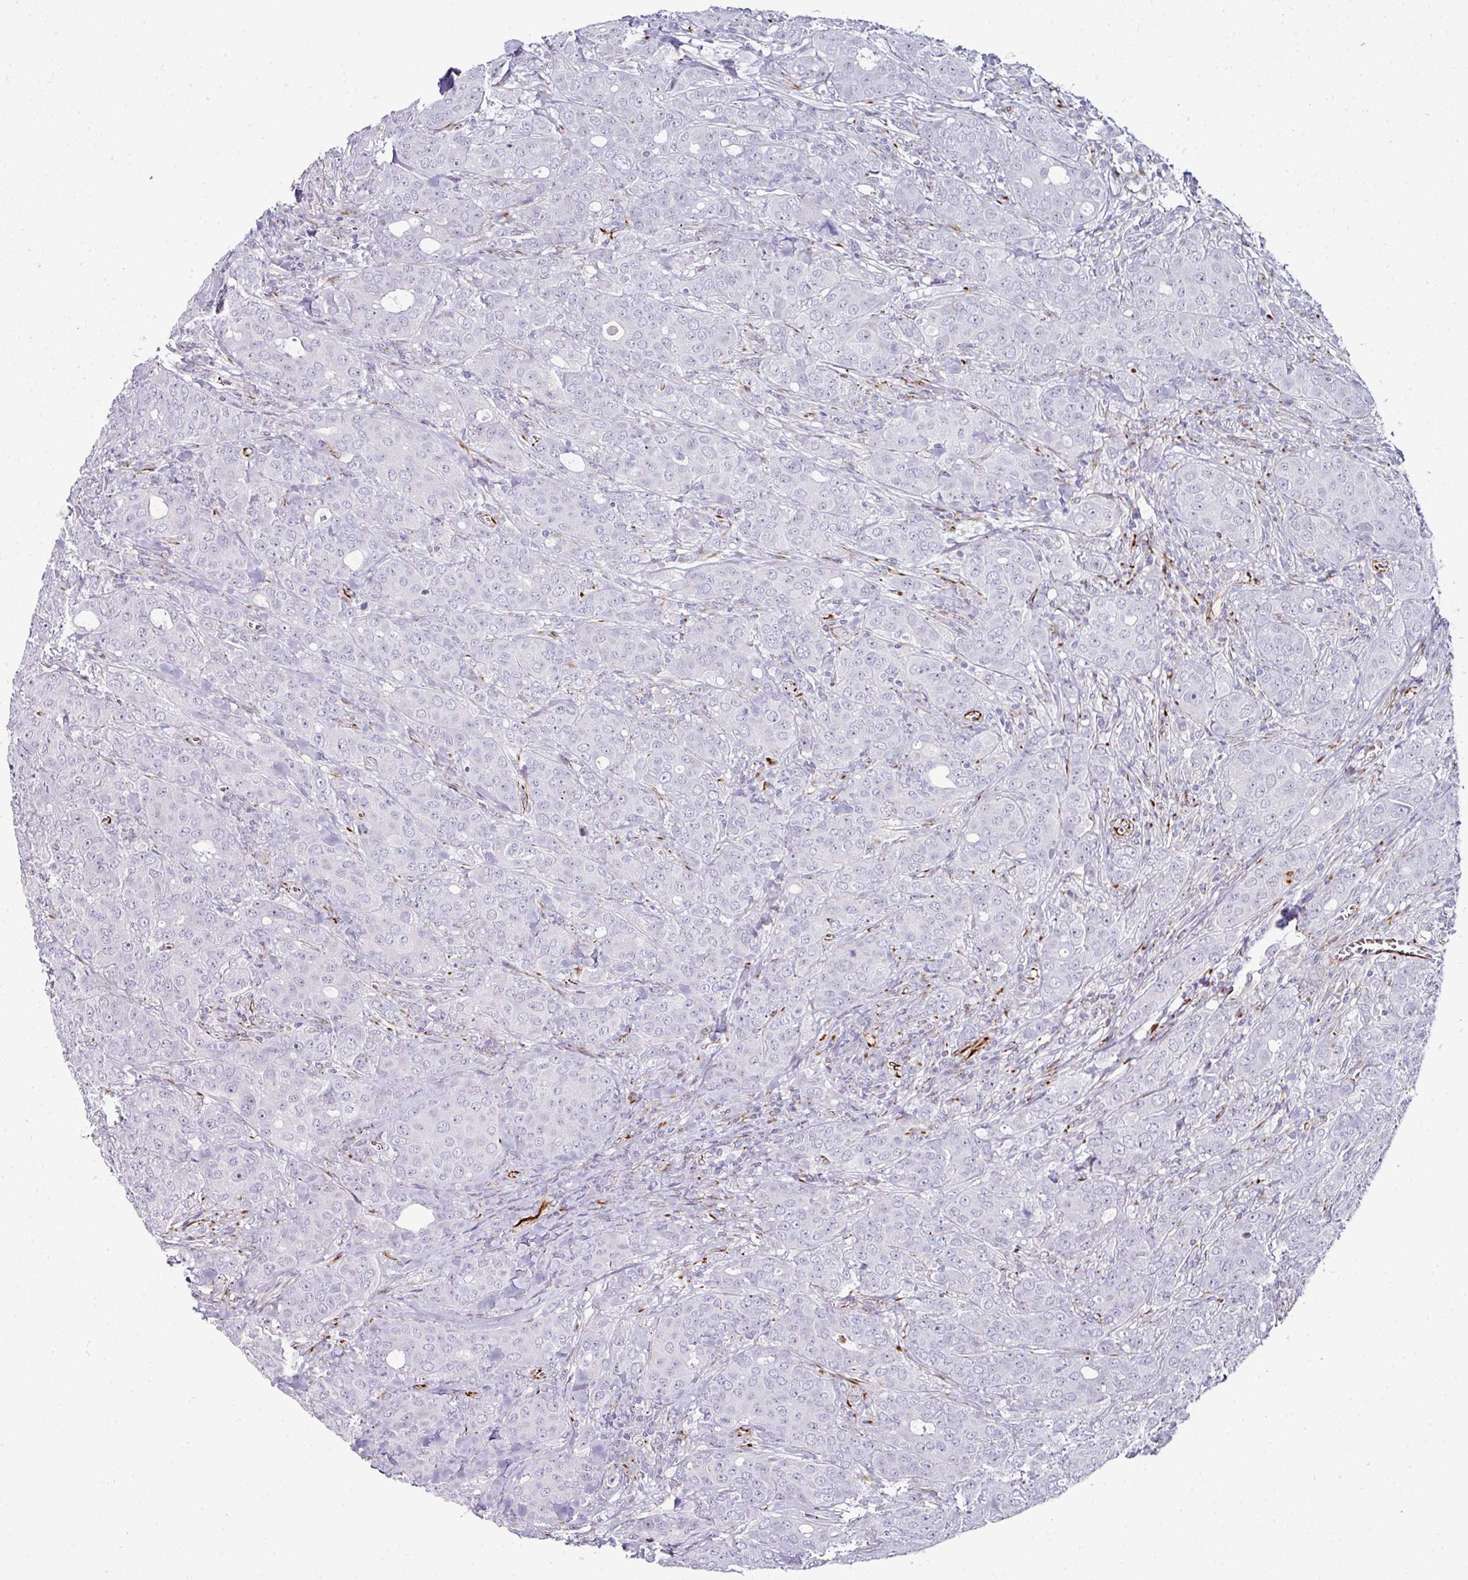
{"staining": {"intensity": "negative", "quantity": "none", "location": "none"}, "tissue": "breast cancer", "cell_type": "Tumor cells", "image_type": "cancer", "snomed": [{"axis": "morphology", "description": "Duct carcinoma"}, {"axis": "topography", "description": "Breast"}], "caption": "Immunohistochemistry (IHC) photomicrograph of neoplastic tissue: human breast intraductal carcinoma stained with DAB exhibits no significant protein expression in tumor cells.", "gene": "TMPRSS9", "patient": {"sex": "female", "age": 43}}